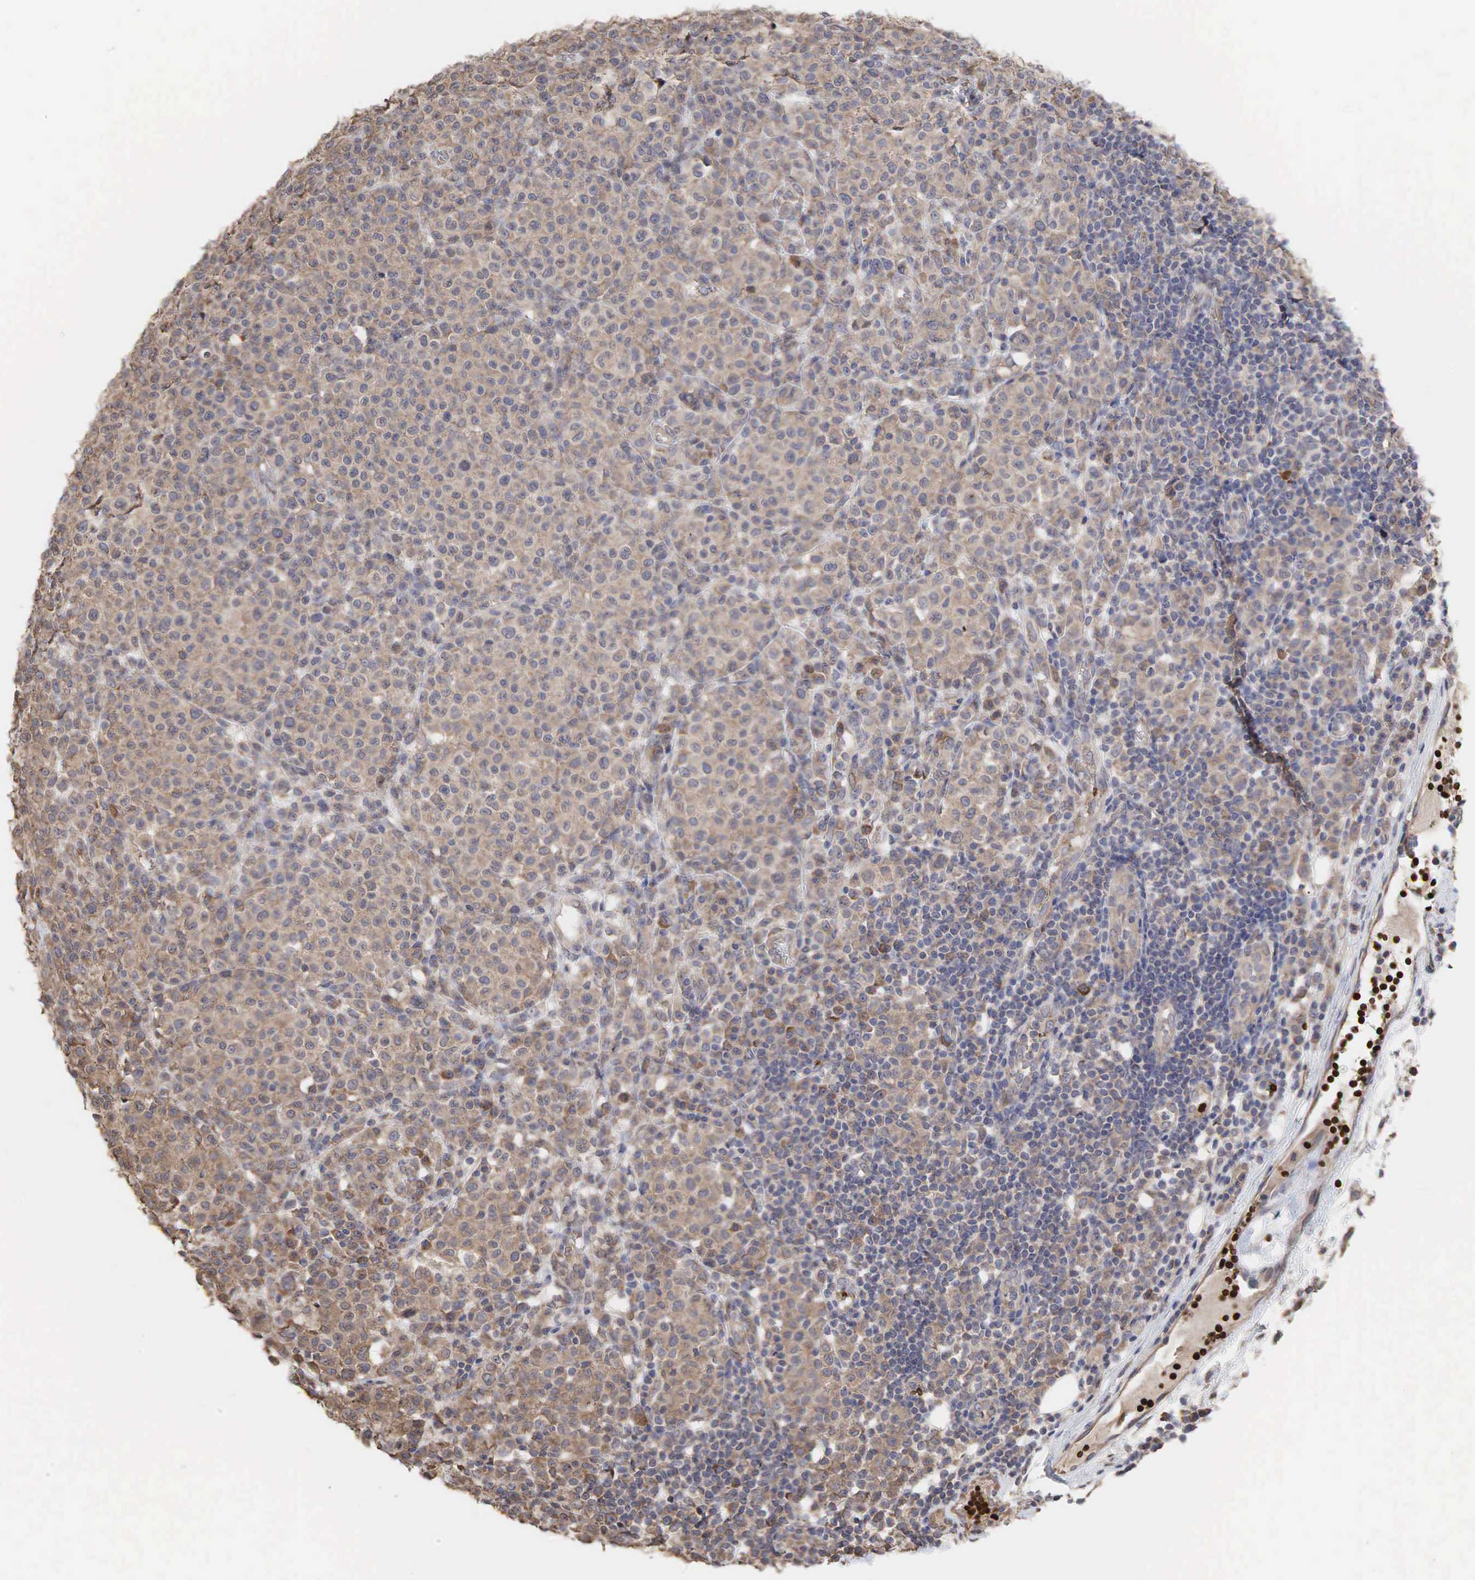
{"staining": {"intensity": "weak", "quantity": ">75%", "location": "cytoplasmic/membranous"}, "tissue": "melanoma", "cell_type": "Tumor cells", "image_type": "cancer", "snomed": [{"axis": "morphology", "description": "Malignant melanoma, Metastatic site"}, {"axis": "topography", "description": "Skin"}], "caption": "This is an image of immunohistochemistry (IHC) staining of malignant melanoma (metastatic site), which shows weak positivity in the cytoplasmic/membranous of tumor cells.", "gene": "PABPC5", "patient": {"sex": "male", "age": 32}}